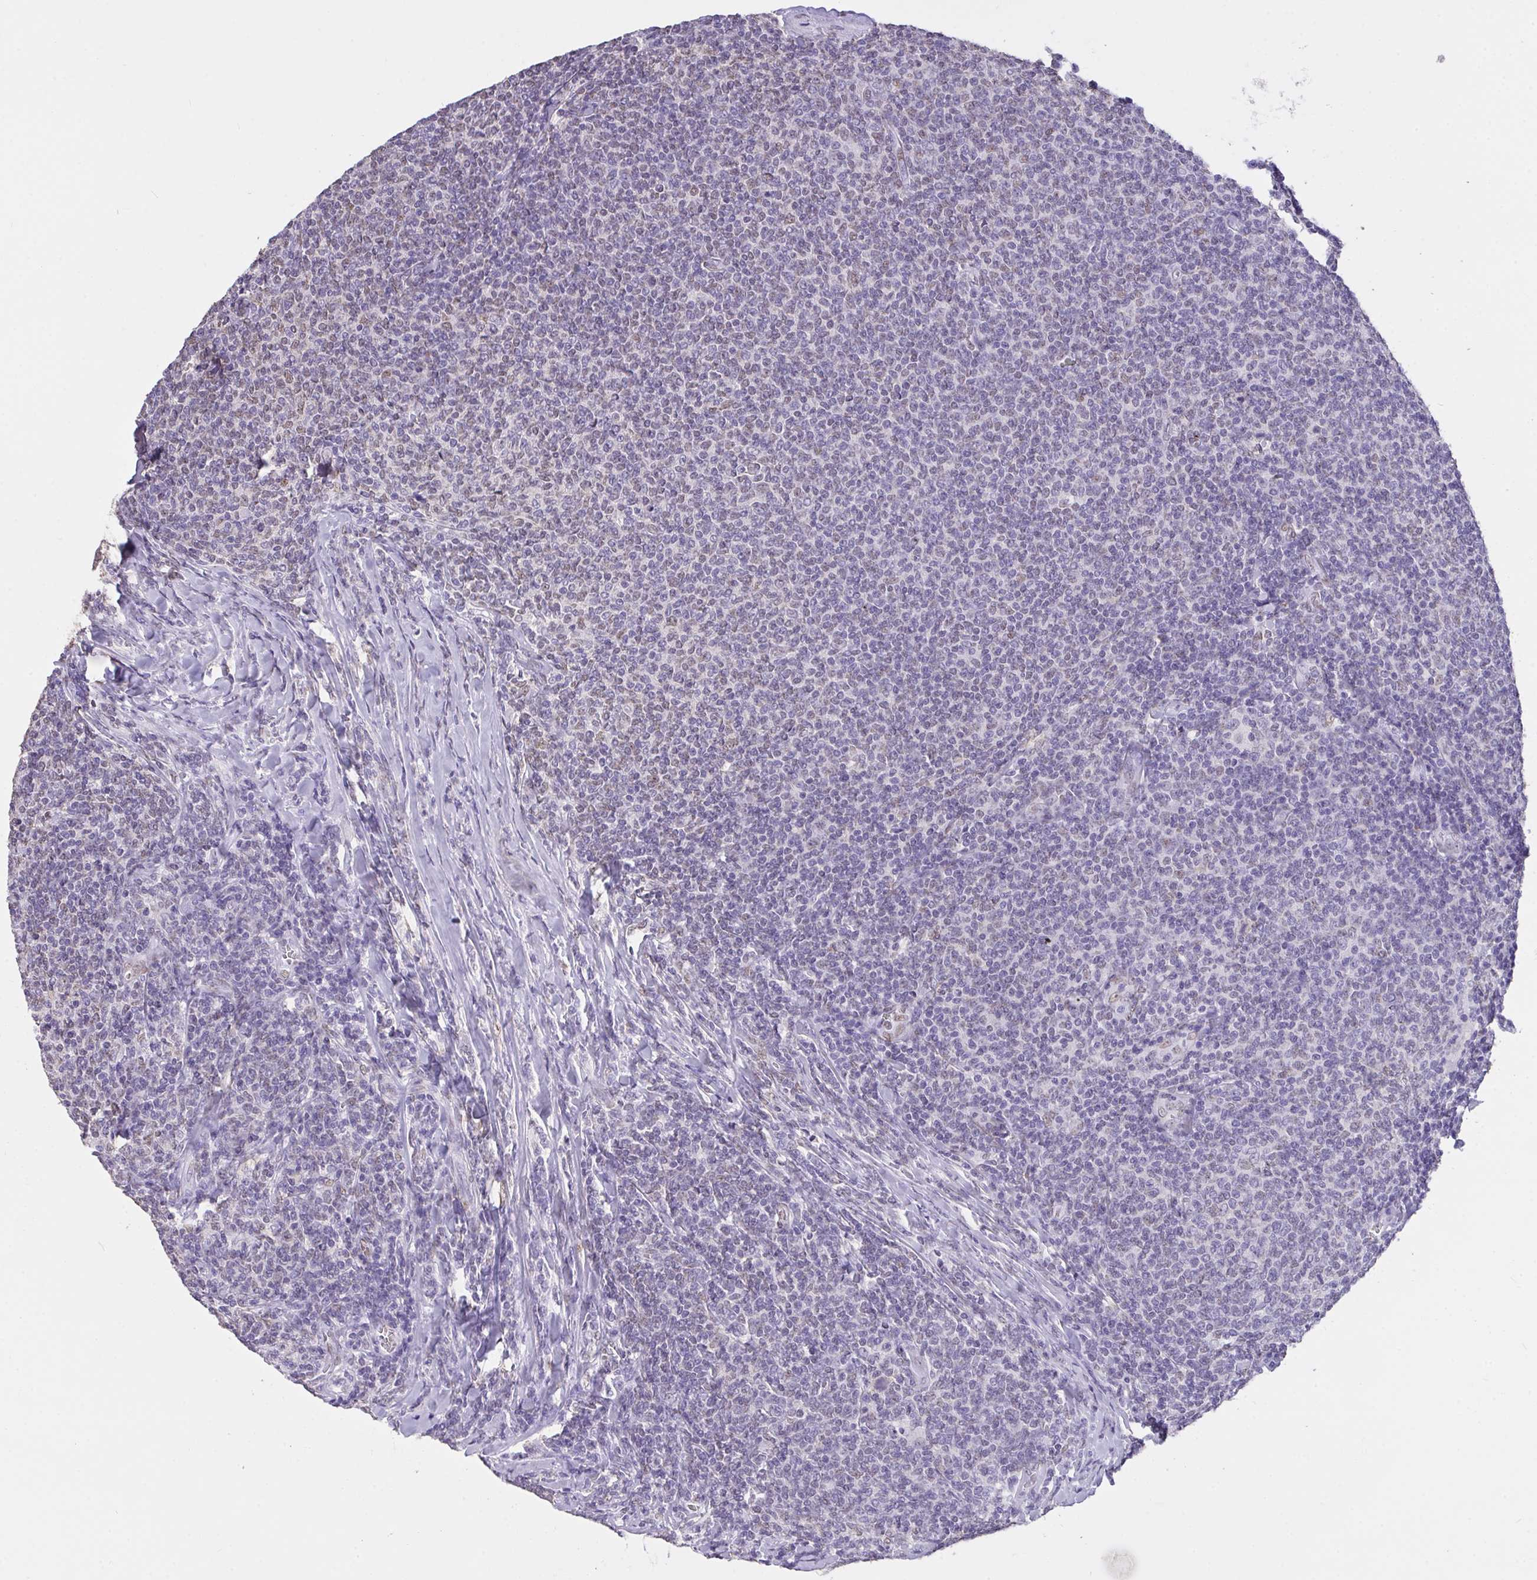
{"staining": {"intensity": "negative", "quantity": "none", "location": "none"}, "tissue": "lymphoma", "cell_type": "Tumor cells", "image_type": "cancer", "snomed": [{"axis": "morphology", "description": "Malignant lymphoma, non-Hodgkin's type, Low grade"}, {"axis": "topography", "description": "Lymph node"}], "caption": "Malignant lymphoma, non-Hodgkin's type (low-grade) was stained to show a protein in brown. There is no significant positivity in tumor cells. Brightfield microscopy of IHC stained with DAB (brown) and hematoxylin (blue), captured at high magnification.", "gene": "SEMA6B", "patient": {"sex": "male", "age": 52}}